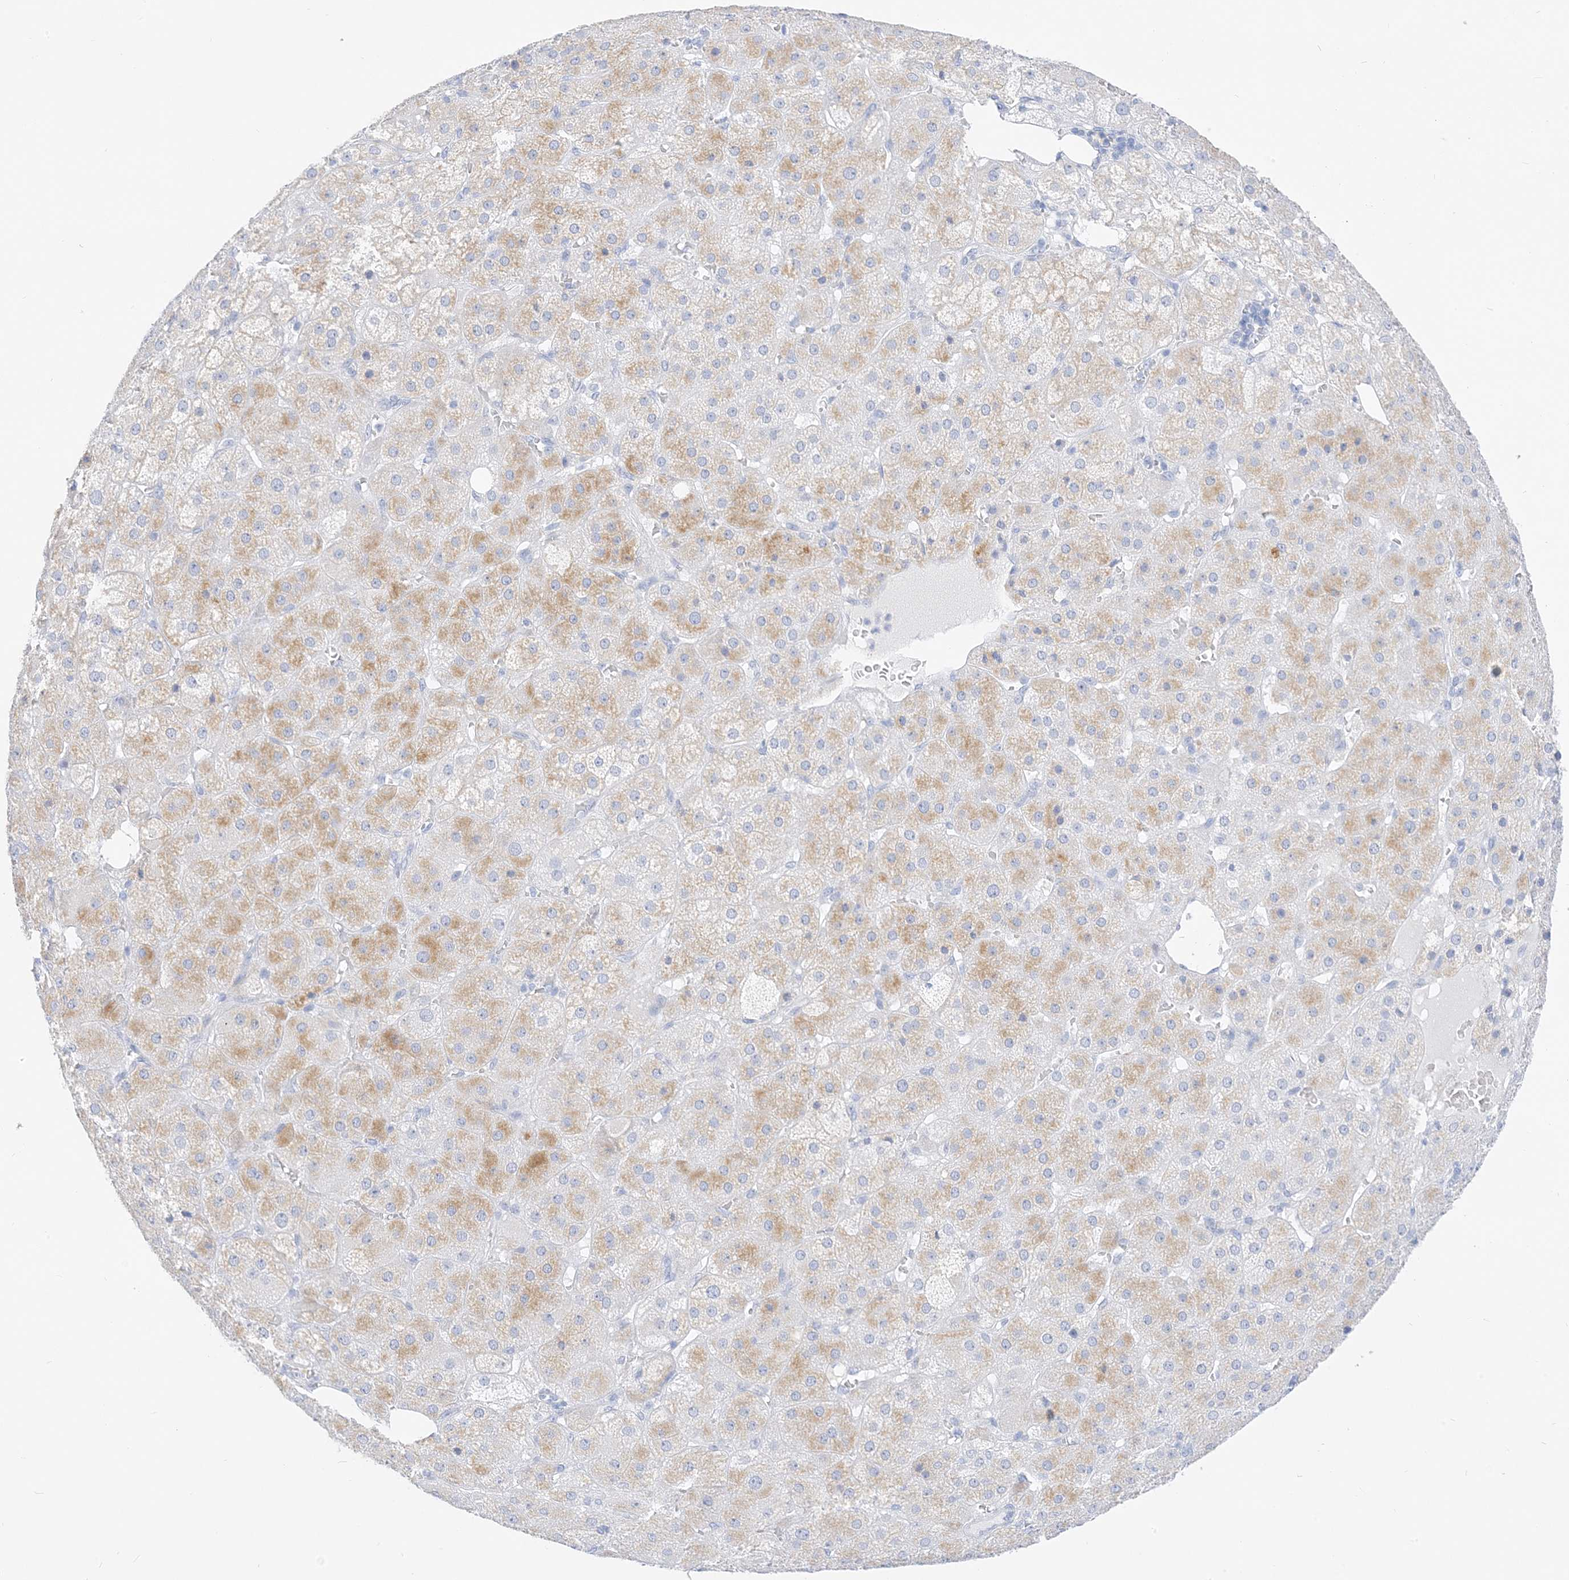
{"staining": {"intensity": "moderate", "quantity": "<25%", "location": "cytoplasmic/membranous"}, "tissue": "adrenal gland", "cell_type": "Glandular cells", "image_type": "normal", "snomed": [{"axis": "morphology", "description": "Normal tissue, NOS"}, {"axis": "topography", "description": "Adrenal gland"}], "caption": "Brown immunohistochemical staining in normal human adrenal gland exhibits moderate cytoplasmic/membranous expression in about <25% of glandular cells.", "gene": "MUC17", "patient": {"sex": "female", "age": 57}}